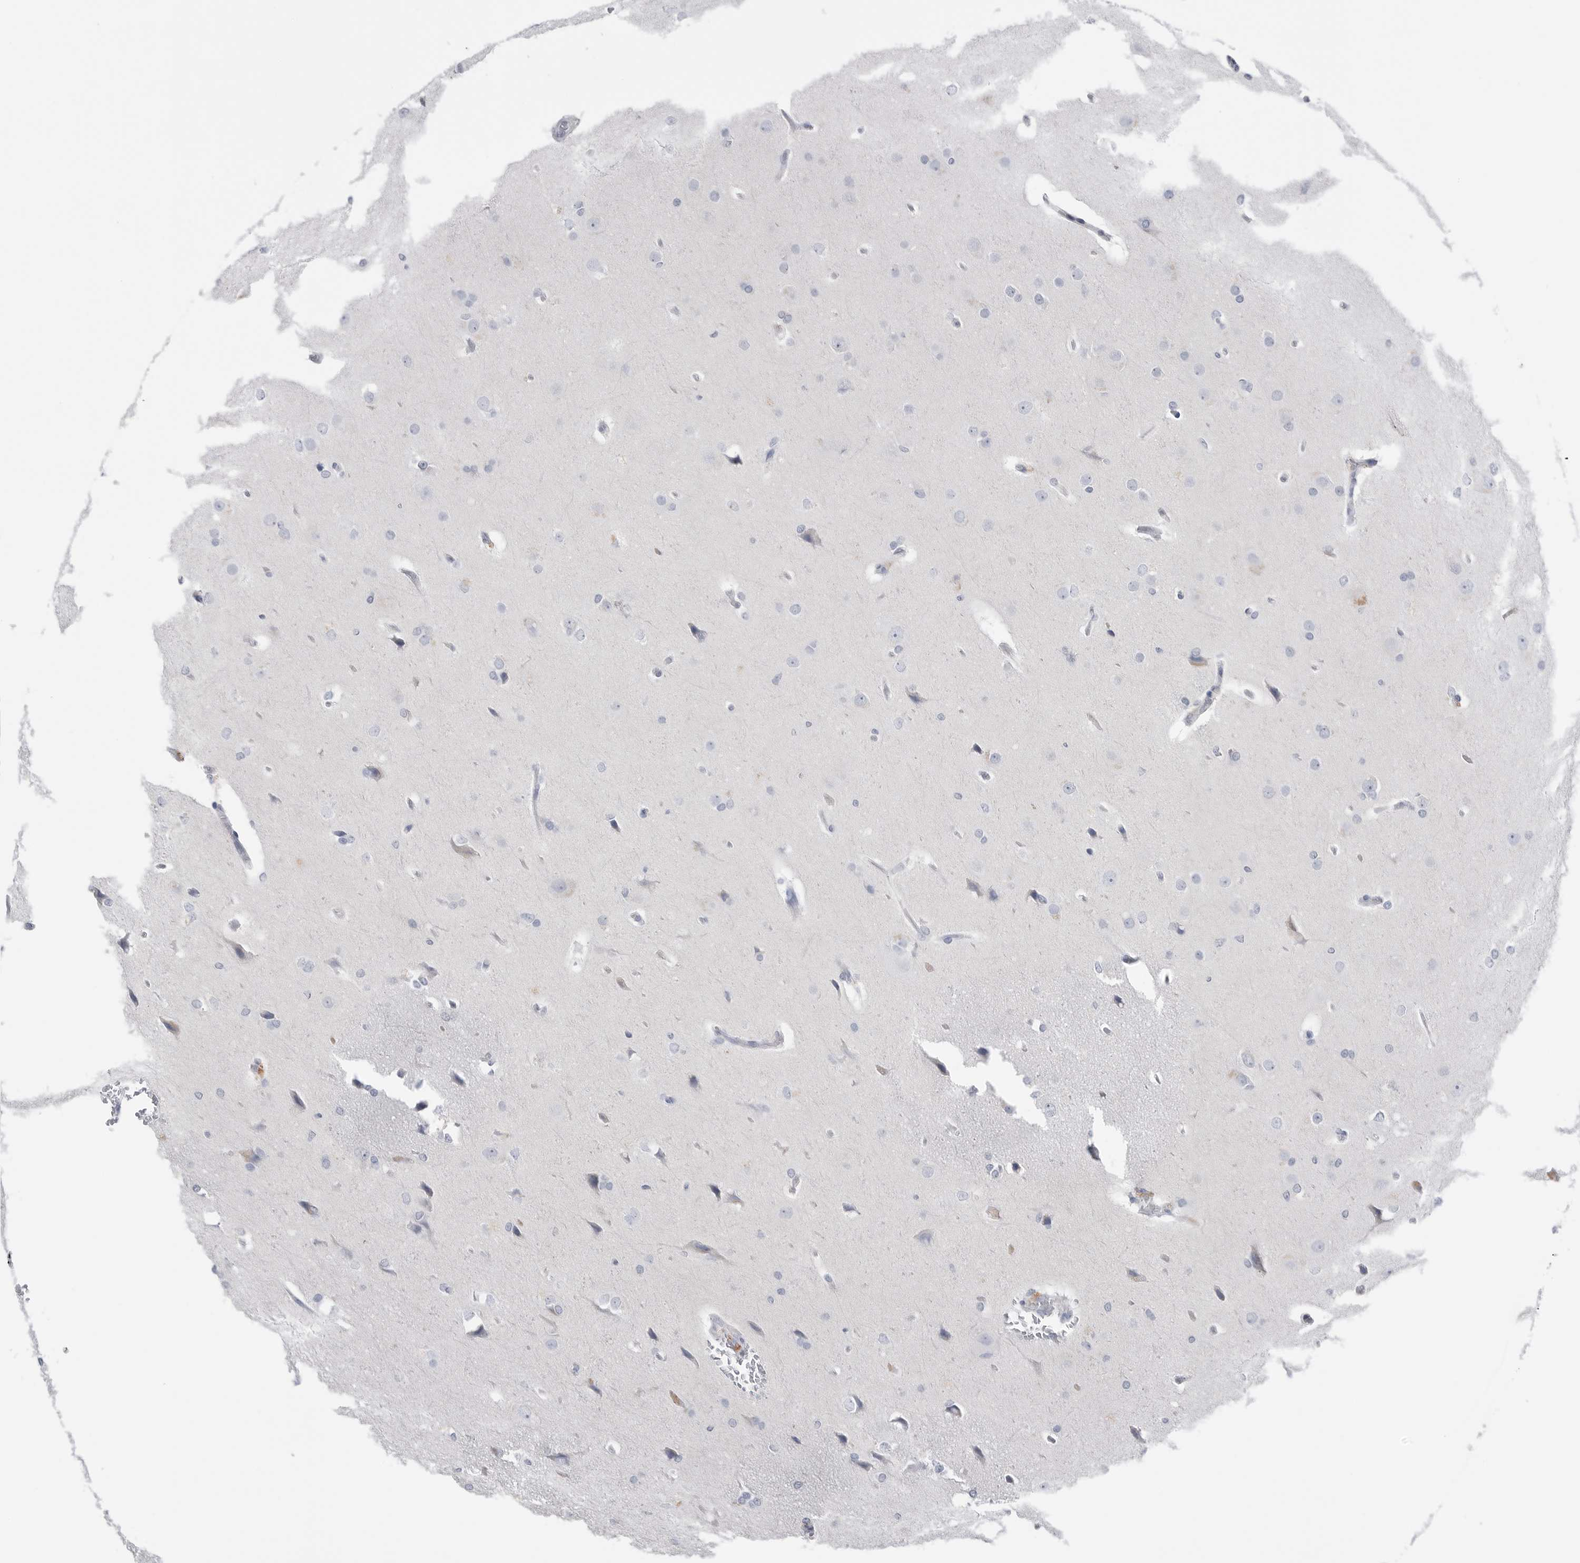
{"staining": {"intensity": "negative", "quantity": "none", "location": "none"}, "tissue": "glioma", "cell_type": "Tumor cells", "image_type": "cancer", "snomed": [{"axis": "morphology", "description": "Glioma, malignant, Low grade"}, {"axis": "topography", "description": "Brain"}], "caption": "The micrograph exhibits no significant expression in tumor cells of low-grade glioma (malignant).", "gene": "ABHD12", "patient": {"sex": "female", "age": 37}}